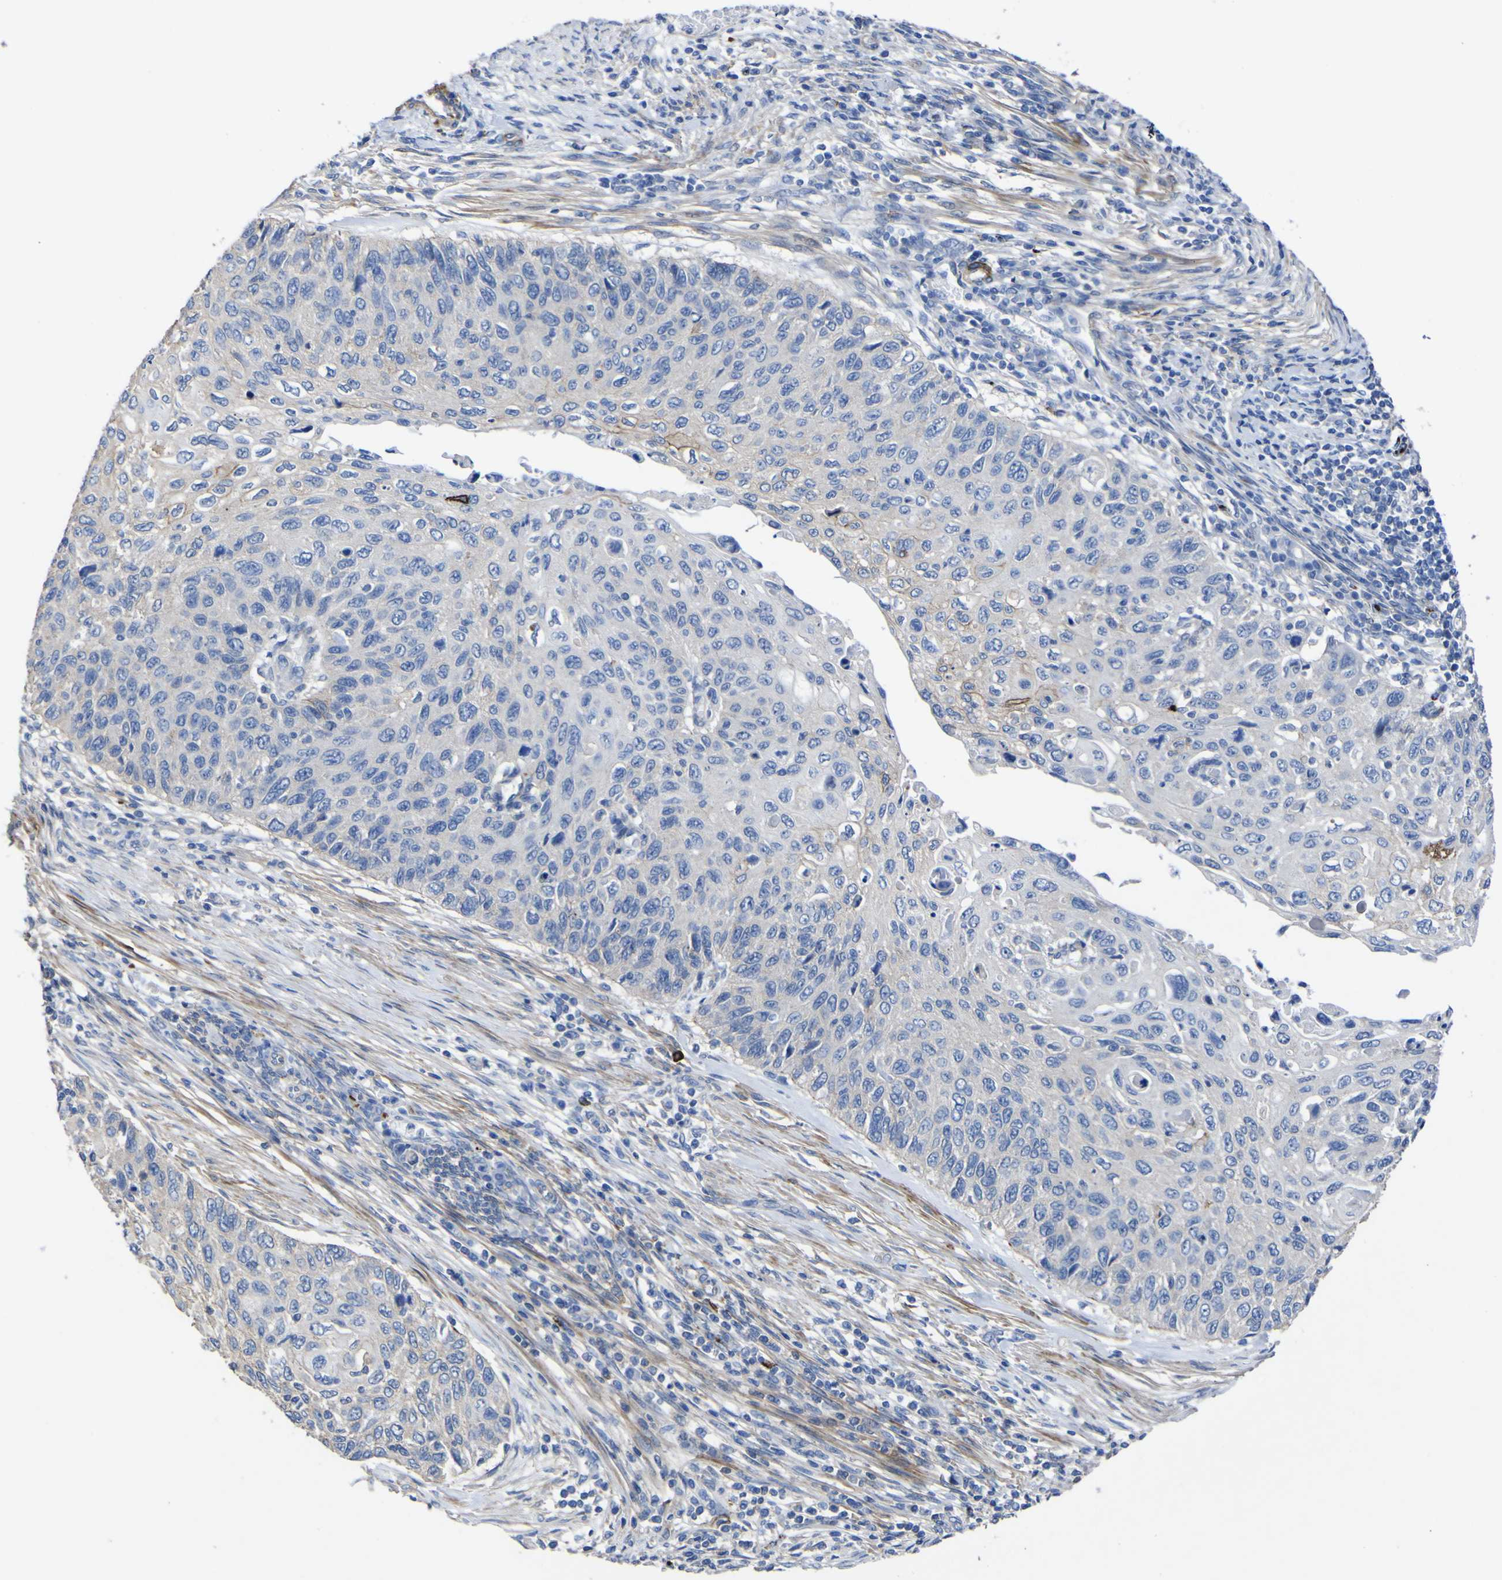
{"staining": {"intensity": "weak", "quantity": "<25%", "location": "cytoplasmic/membranous"}, "tissue": "cervical cancer", "cell_type": "Tumor cells", "image_type": "cancer", "snomed": [{"axis": "morphology", "description": "Squamous cell carcinoma, NOS"}, {"axis": "topography", "description": "Cervix"}], "caption": "The immunohistochemistry (IHC) micrograph has no significant staining in tumor cells of cervical cancer tissue. (DAB (3,3'-diaminobenzidine) immunohistochemistry (IHC), high magnification).", "gene": "AGO4", "patient": {"sex": "female", "age": 70}}